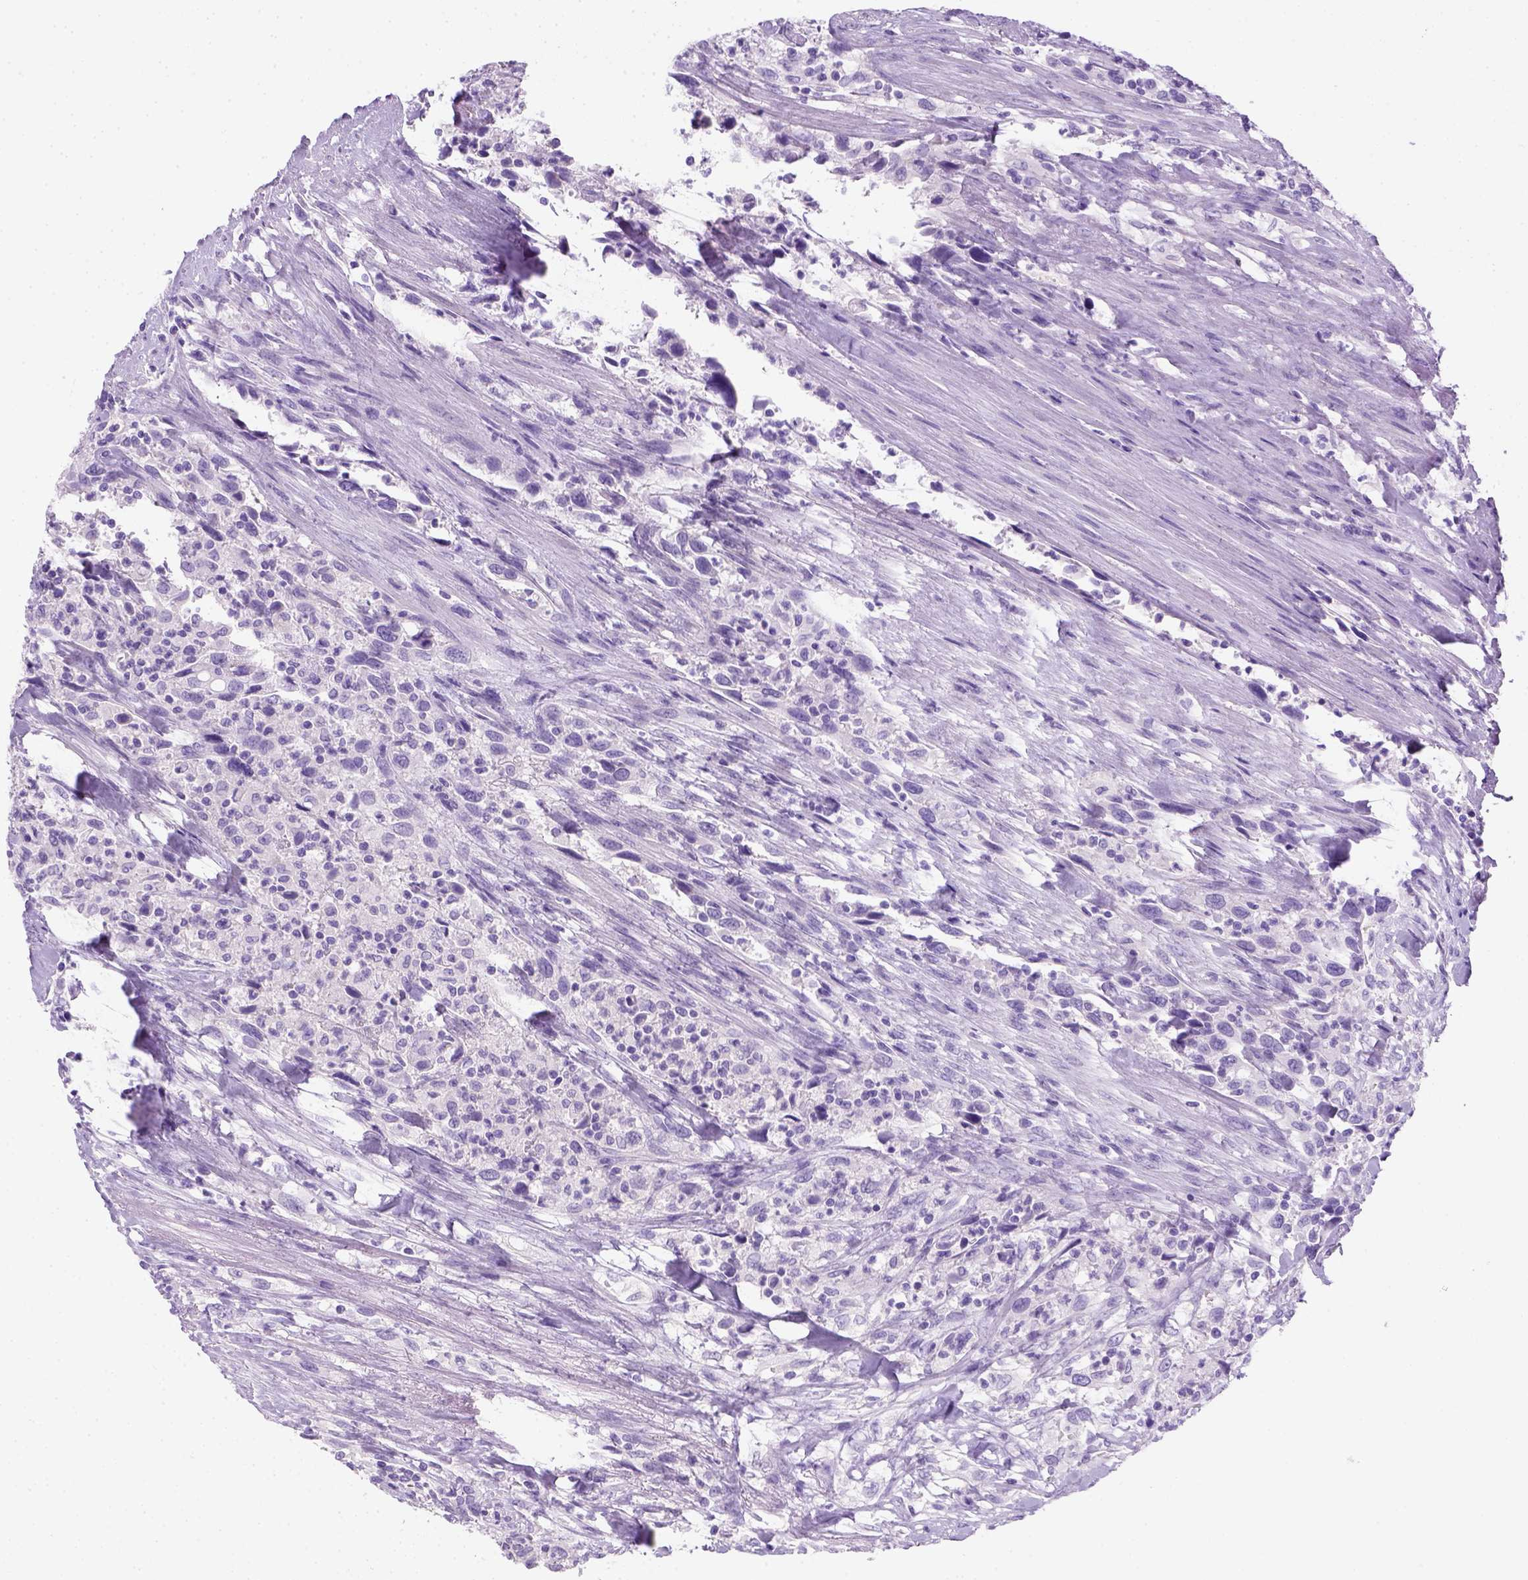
{"staining": {"intensity": "negative", "quantity": "none", "location": "none"}, "tissue": "urothelial cancer", "cell_type": "Tumor cells", "image_type": "cancer", "snomed": [{"axis": "morphology", "description": "Urothelial carcinoma, NOS"}, {"axis": "morphology", "description": "Urothelial carcinoma, High grade"}, {"axis": "topography", "description": "Urinary bladder"}], "caption": "This is a histopathology image of immunohistochemistry (IHC) staining of transitional cell carcinoma, which shows no expression in tumor cells. Nuclei are stained in blue.", "gene": "KRT71", "patient": {"sex": "female", "age": 64}}